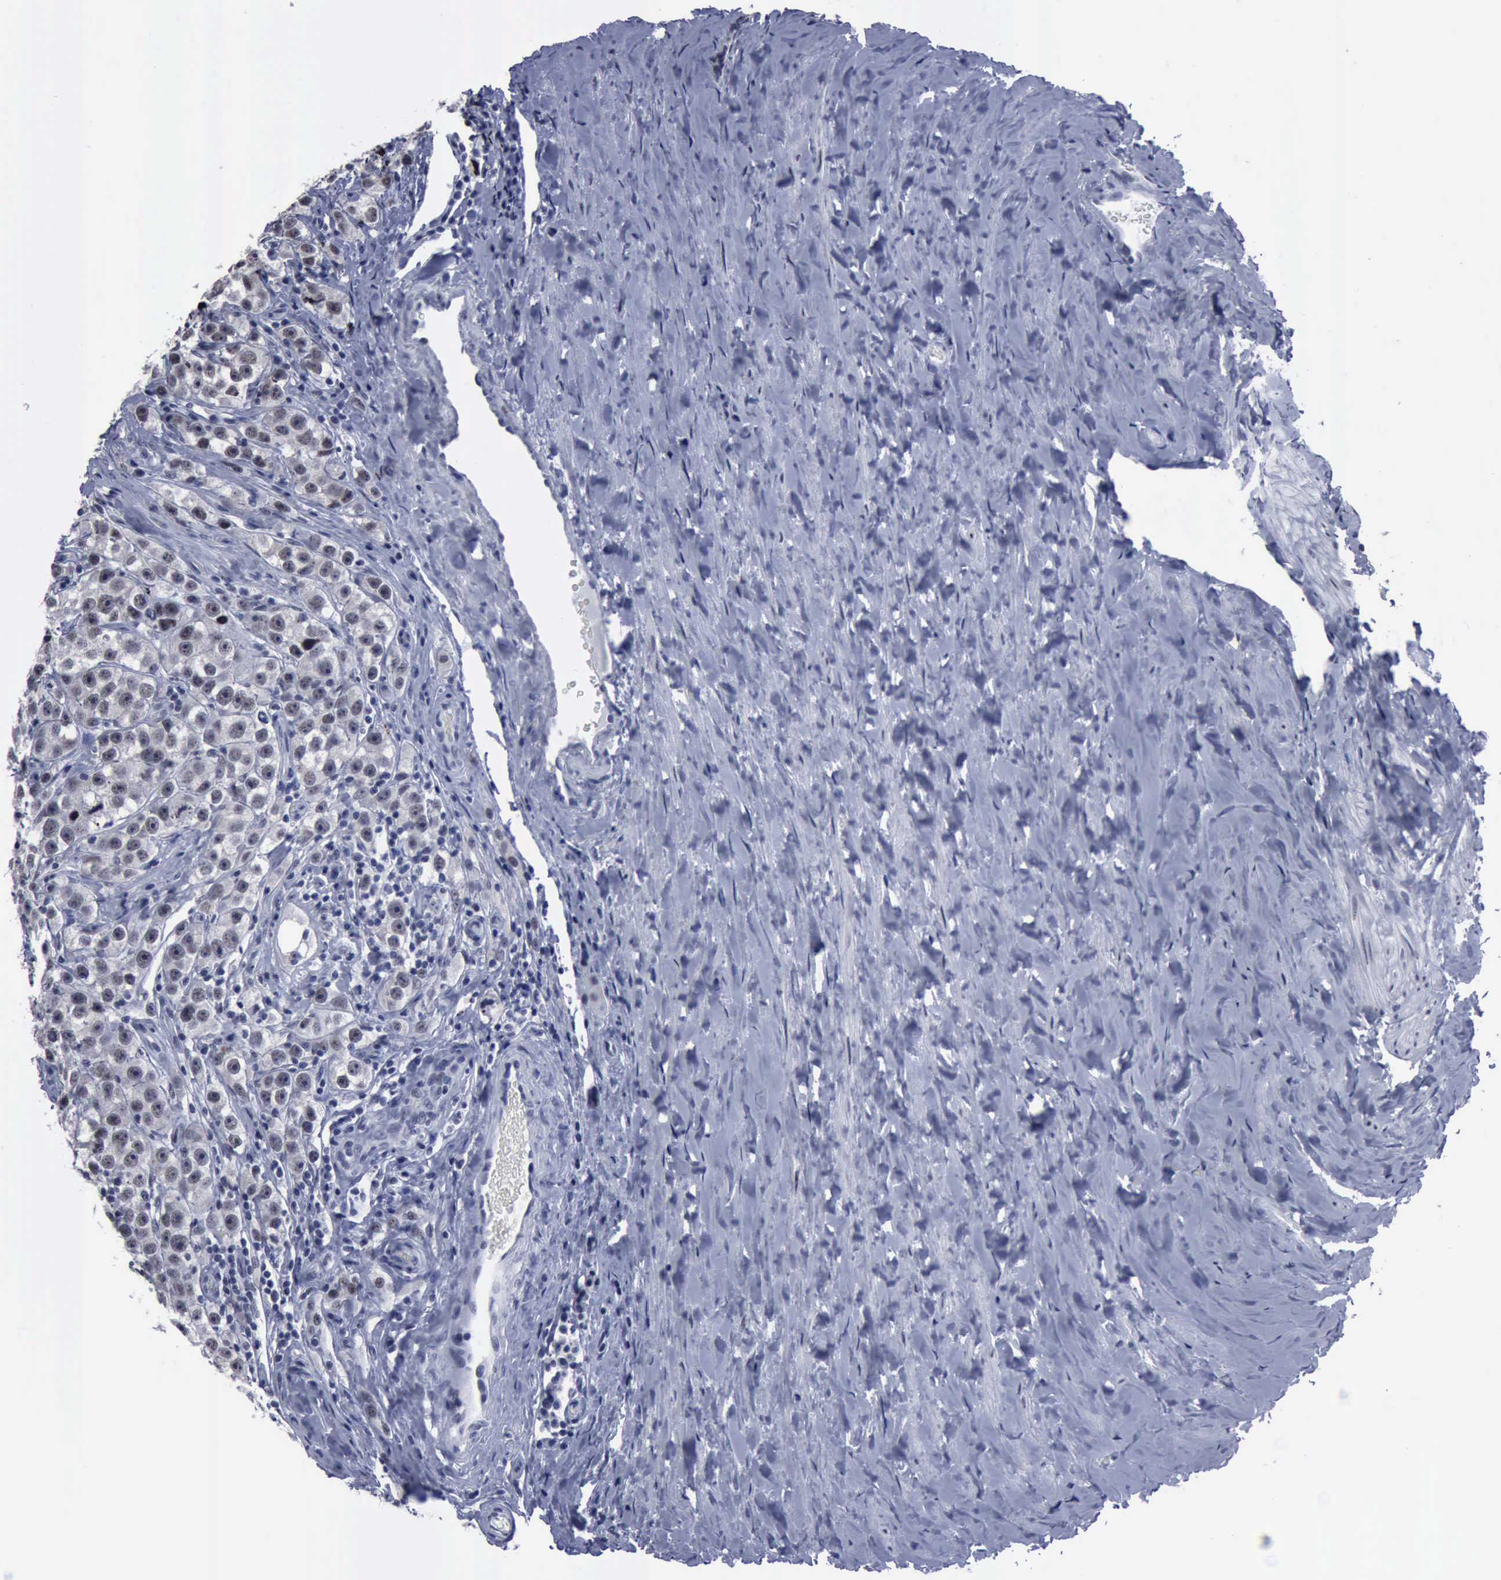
{"staining": {"intensity": "negative", "quantity": "none", "location": "none"}, "tissue": "testis cancer", "cell_type": "Tumor cells", "image_type": "cancer", "snomed": [{"axis": "morphology", "description": "Seminoma, NOS"}, {"axis": "topography", "description": "Testis"}], "caption": "DAB immunohistochemical staining of human testis cancer (seminoma) shows no significant expression in tumor cells. (DAB IHC visualized using brightfield microscopy, high magnification).", "gene": "BRD1", "patient": {"sex": "male", "age": 32}}